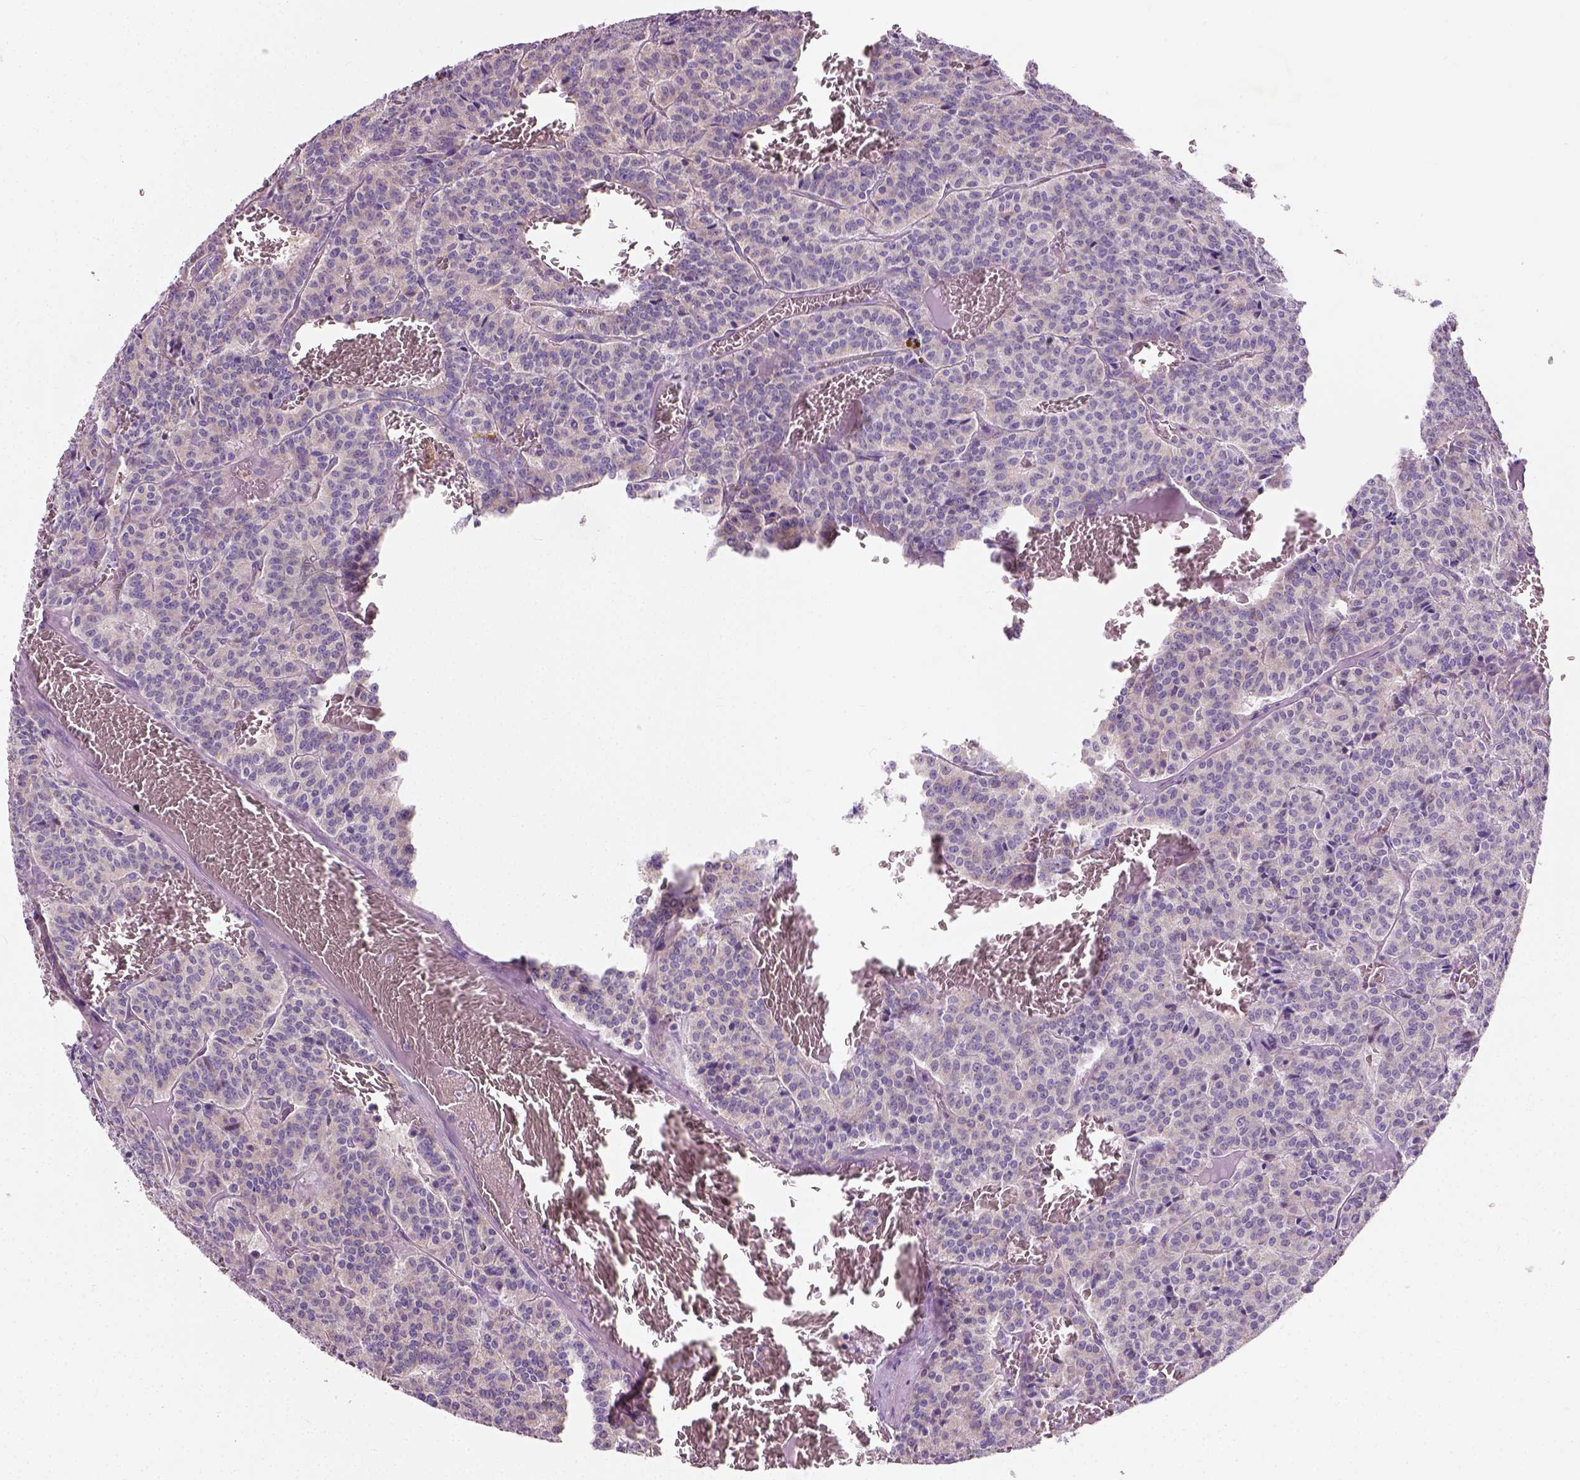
{"staining": {"intensity": "negative", "quantity": "none", "location": "none"}, "tissue": "carcinoid", "cell_type": "Tumor cells", "image_type": "cancer", "snomed": [{"axis": "morphology", "description": "Carcinoid, malignant, NOS"}, {"axis": "topography", "description": "Lung"}], "caption": "Immunohistochemistry of human carcinoid (malignant) displays no staining in tumor cells.", "gene": "CHODL", "patient": {"sex": "male", "age": 70}}